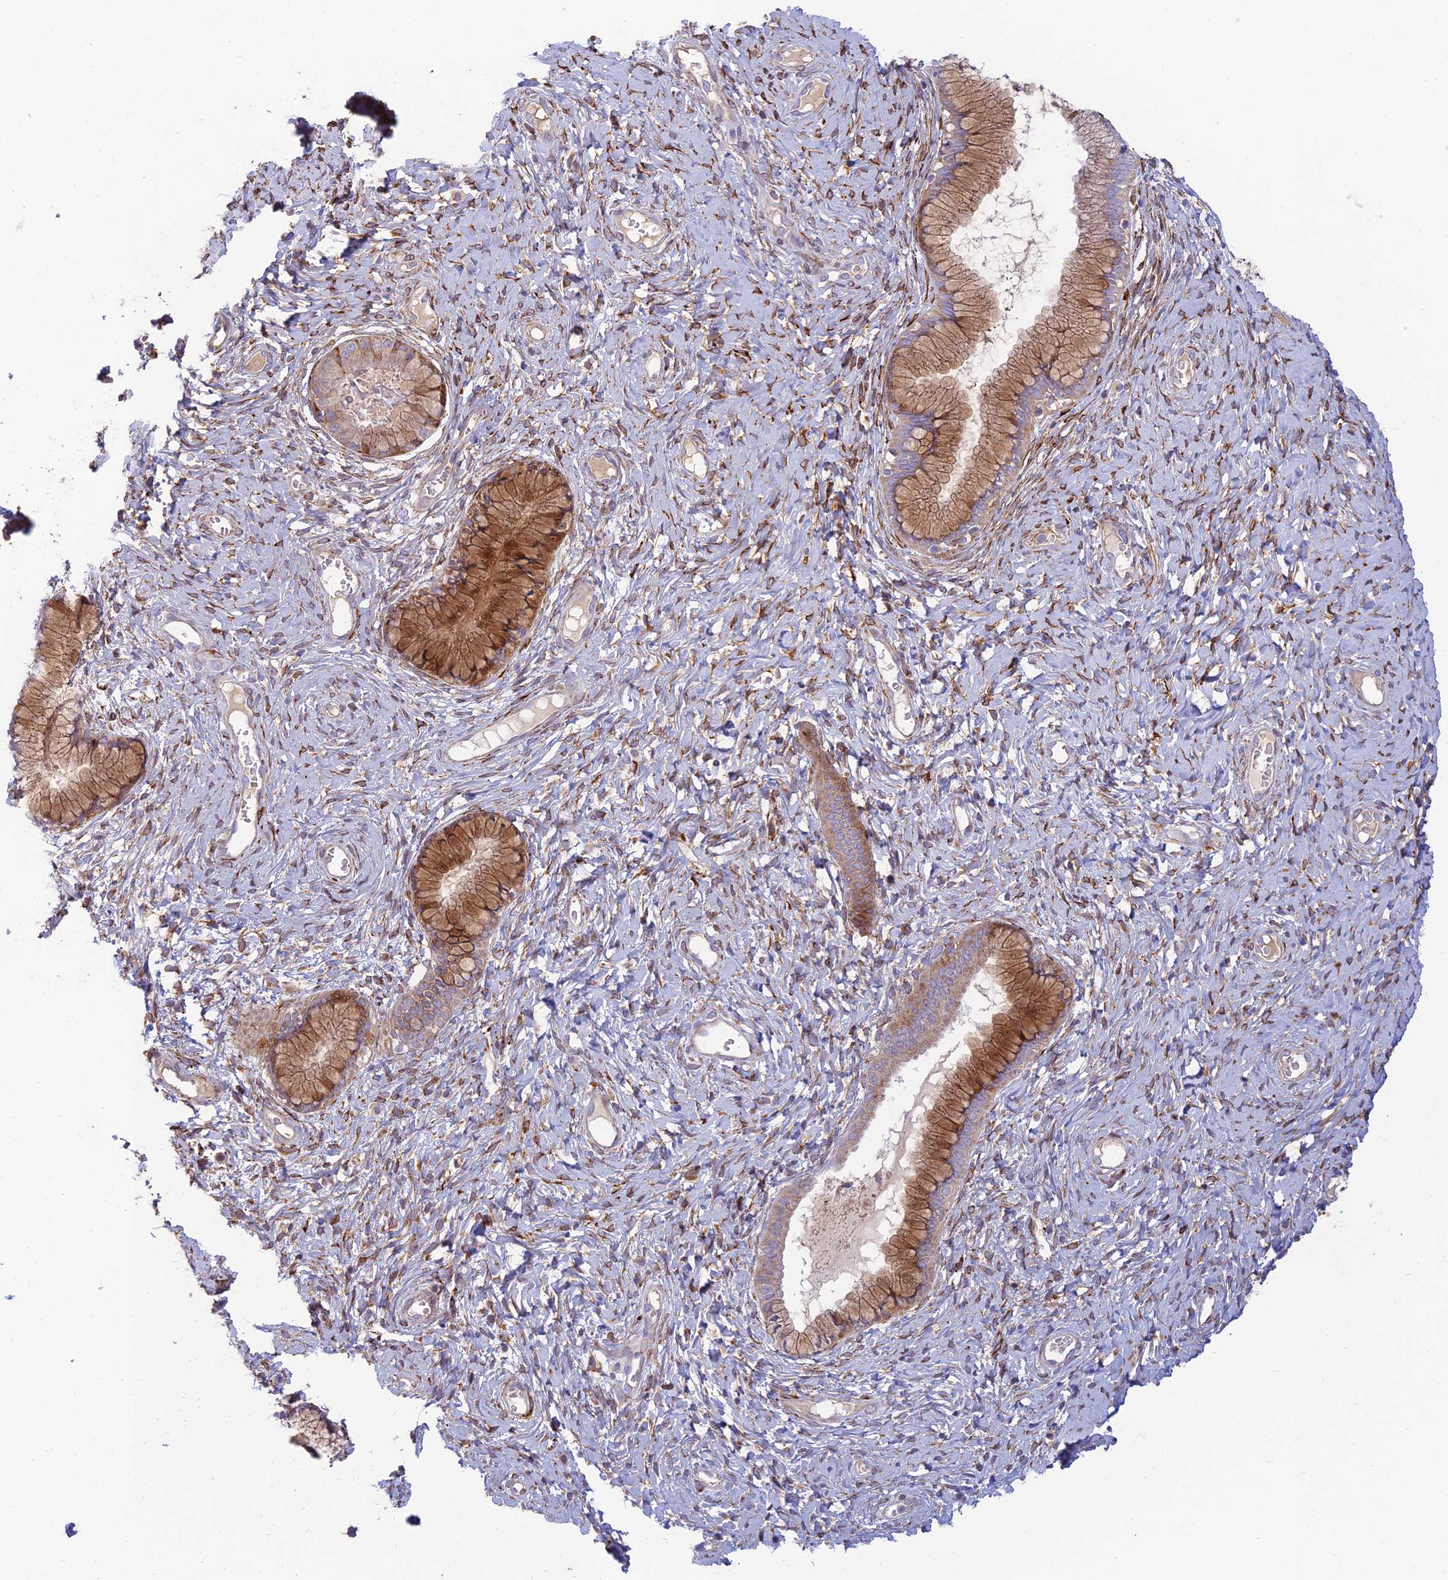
{"staining": {"intensity": "moderate", "quantity": "25%-75%", "location": "cytoplasmic/membranous"}, "tissue": "cervix", "cell_type": "Glandular cells", "image_type": "normal", "snomed": [{"axis": "morphology", "description": "Normal tissue, NOS"}, {"axis": "topography", "description": "Cervix"}], "caption": "Human cervix stained with a brown dye displays moderate cytoplasmic/membranous positive staining in about 25%-75% of glandular cells.", "gene": "RCN3", "patient": {"sex": "female", "age": 42}}